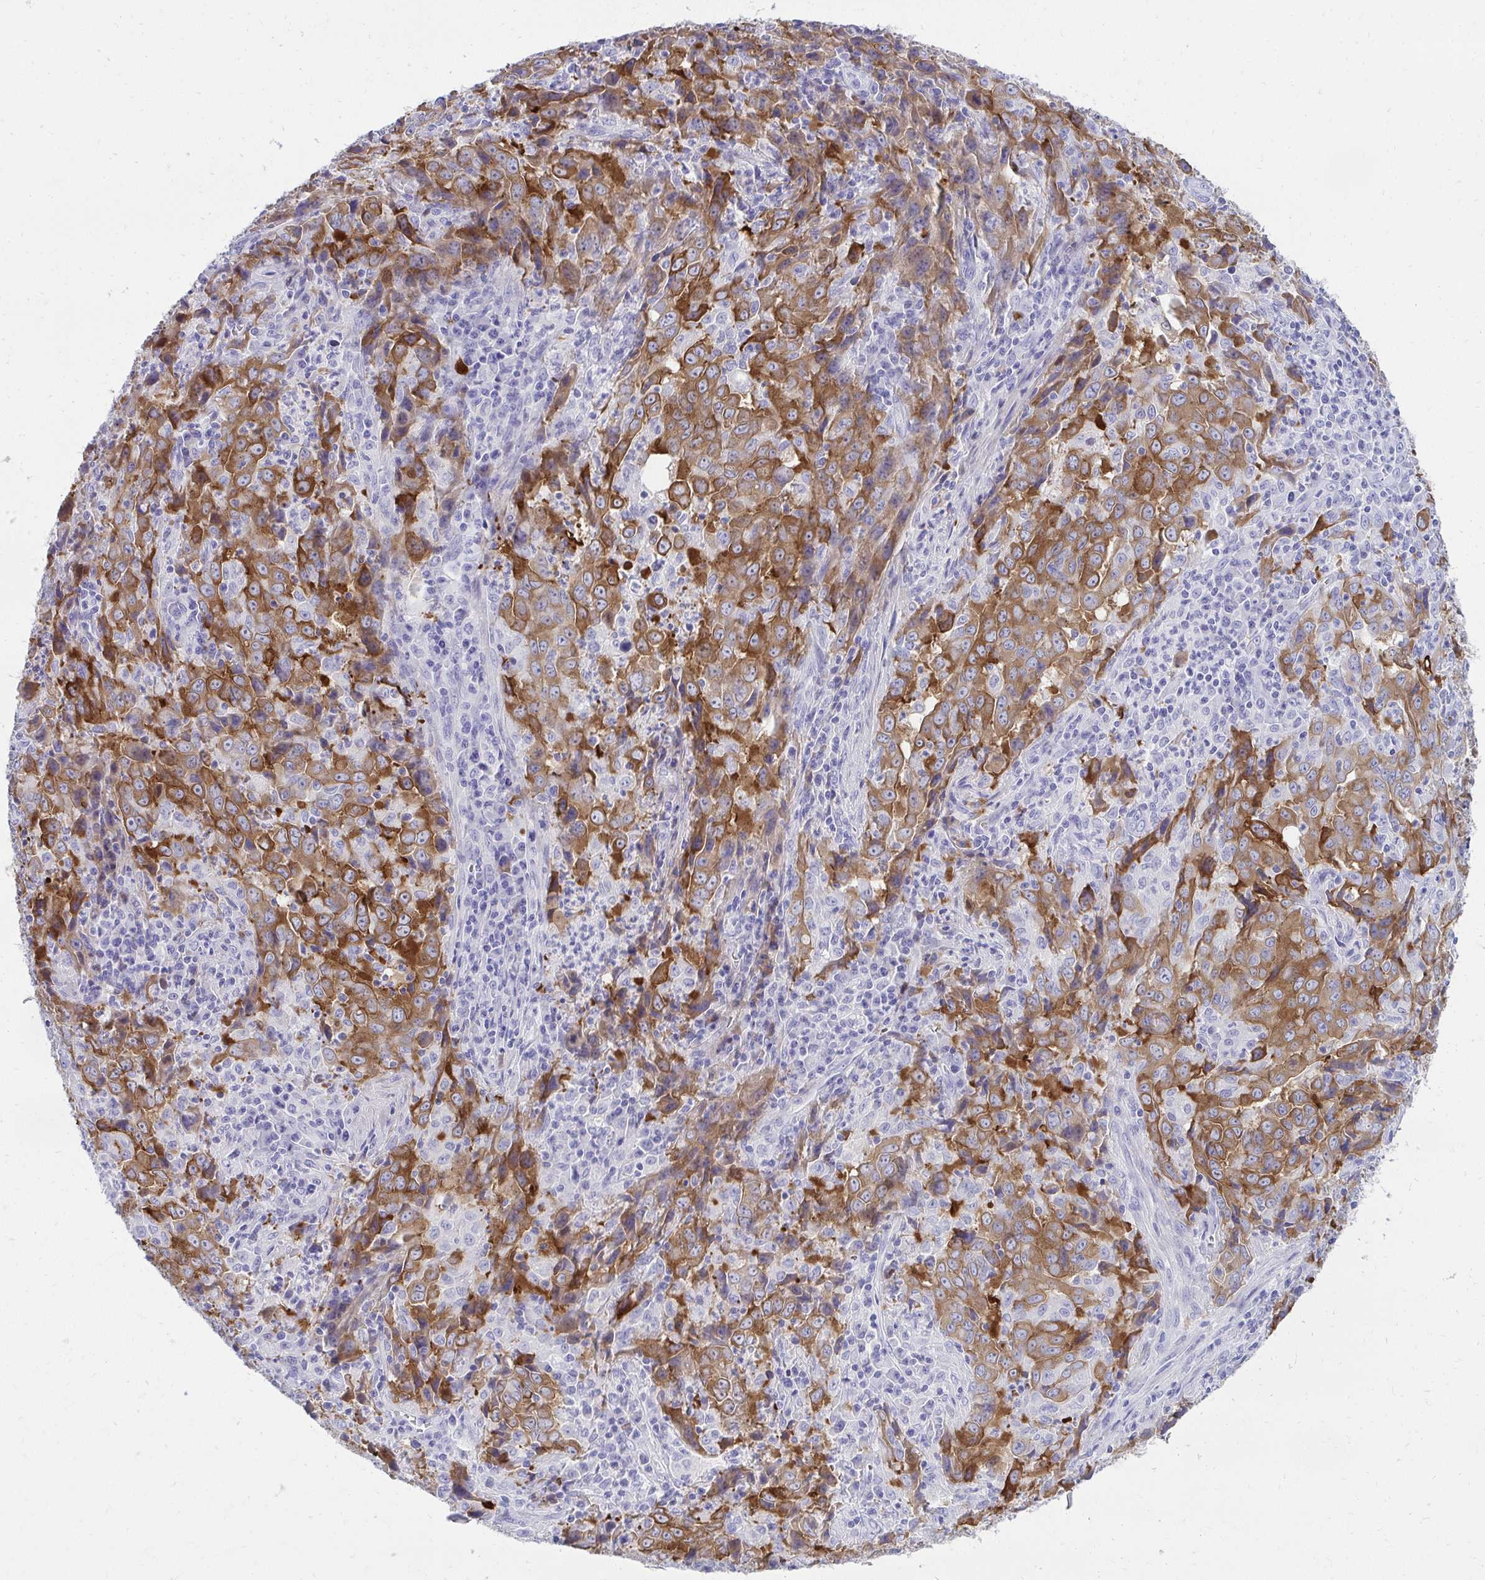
{"staining": {"intensity": "strong", "quantity": ">75%", "location": "cytoplasmic/membranous"}, "tissue": "lung cancer", "cell_type": "Tumor cells", "image_type": "cancer", "snomed": [{"axis": "morphology", "description": "Adenocarcinoma, NOS"}, {"axis": "topography", "description": "Lung"}], "caption": "A brown stain shows strong cytoplasmic/membranous expression of a protein in human lung cancer (adenocarcinoma) tumor cells.", "gene": "SEC14L3", "patient": {"sex": "male", "age": 67}}